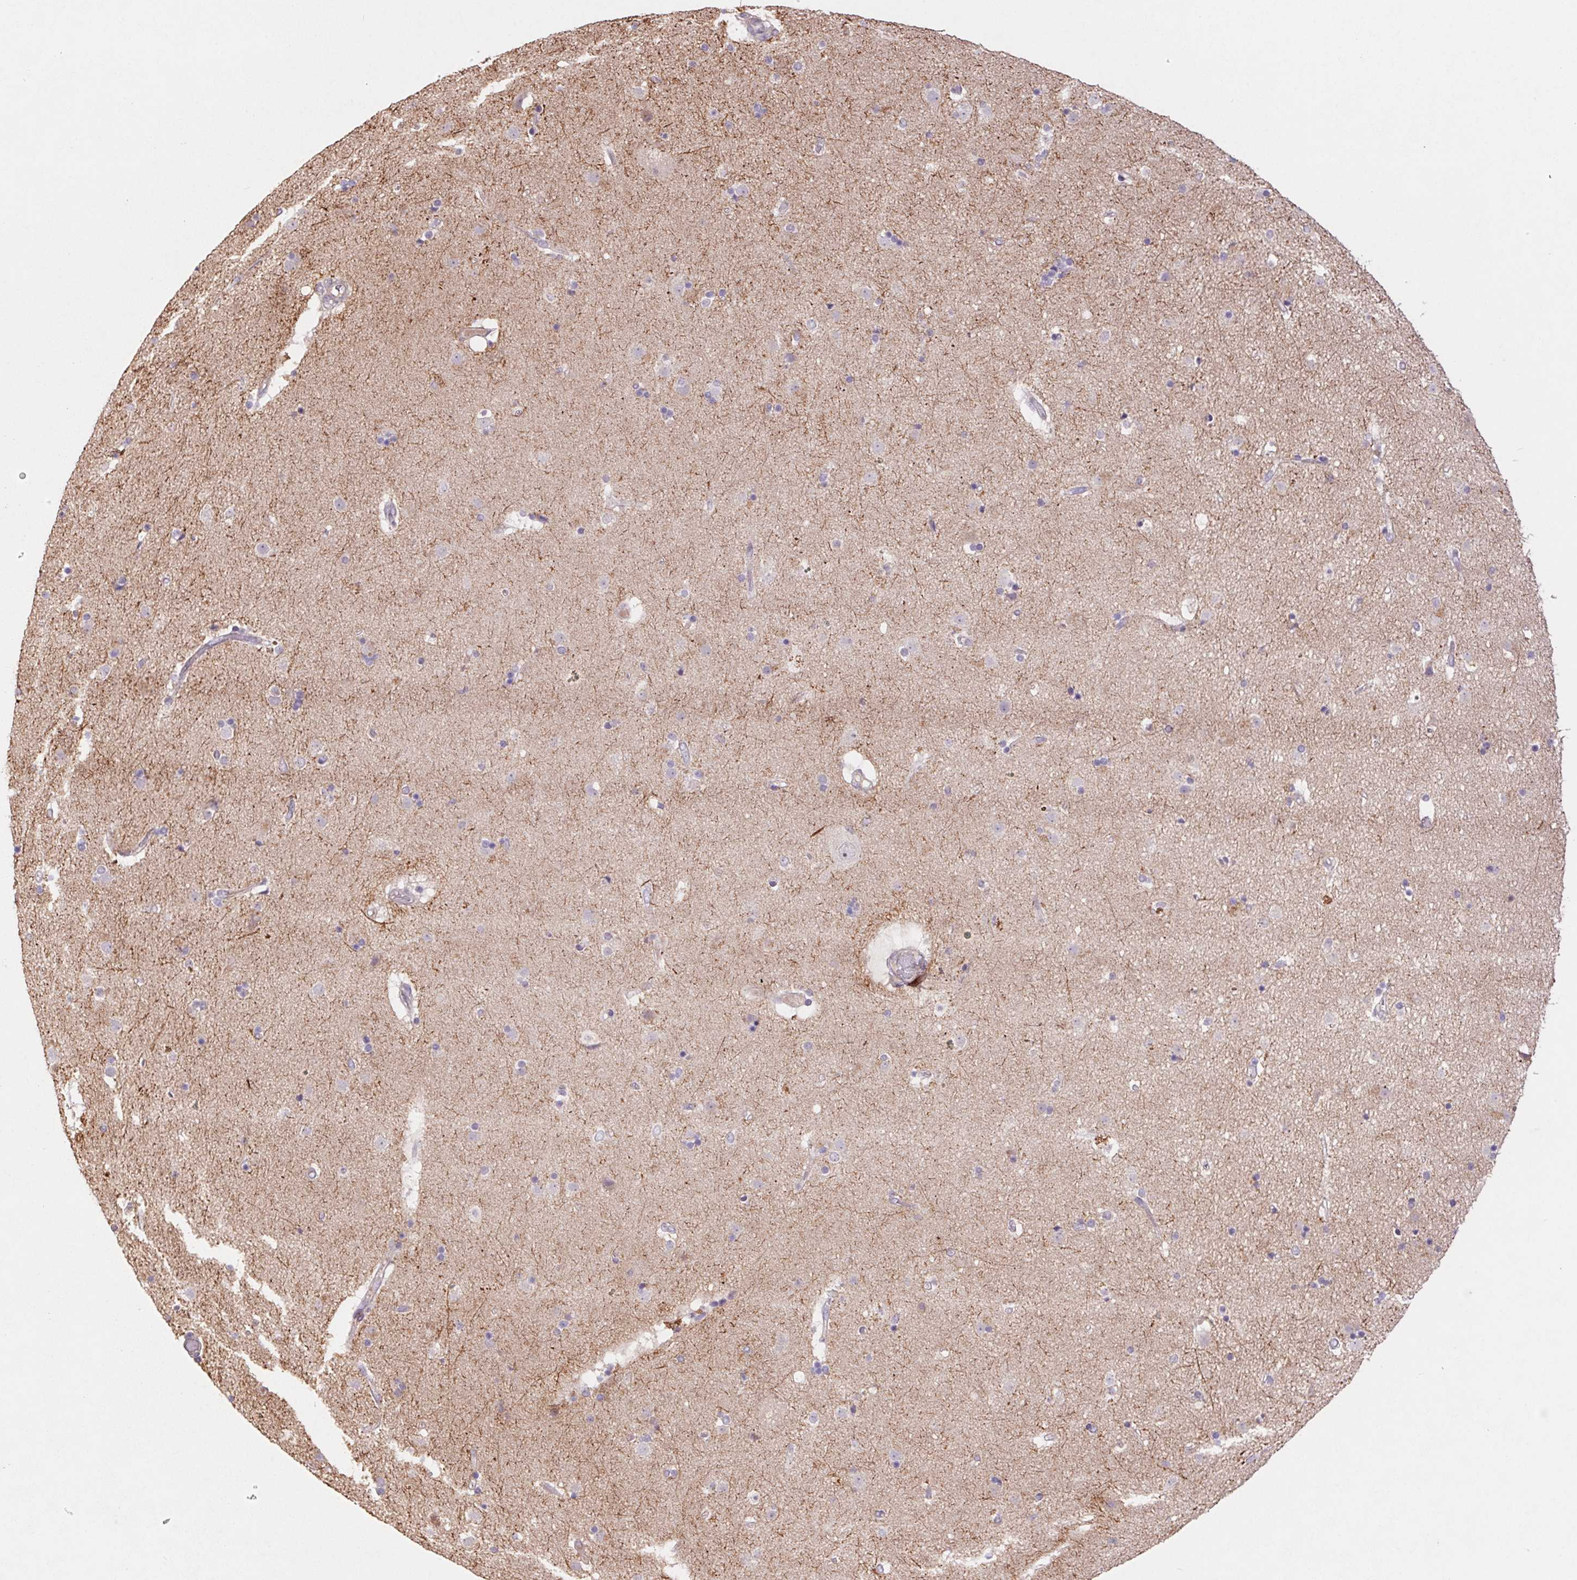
{"staining": {"intensity": "negative", "quantity": "none", "location": "none"}, "tissue": "caudate", "cell_type": "Glial cells", "image_type": "normal", "snomed": [{"axis": "morphology", "description": "Normal tissue, NOS"}, {"axis": "topography", "description": "Lateral ventricle wall"}], "caption": "High magnification brightfield microscopy of benign caudate stained with DAB (3,3'-diaminobenzidine) (brown) and counterstained with hematoxylin (blue): glial cells show no significant staining. (DAB (3,3'-diaminobenzidine) immunohistochemistry (IHC) with hematoxylin counter stain).", "gene": "GRM2", "patient": {"sex": "female", "age": 71}}